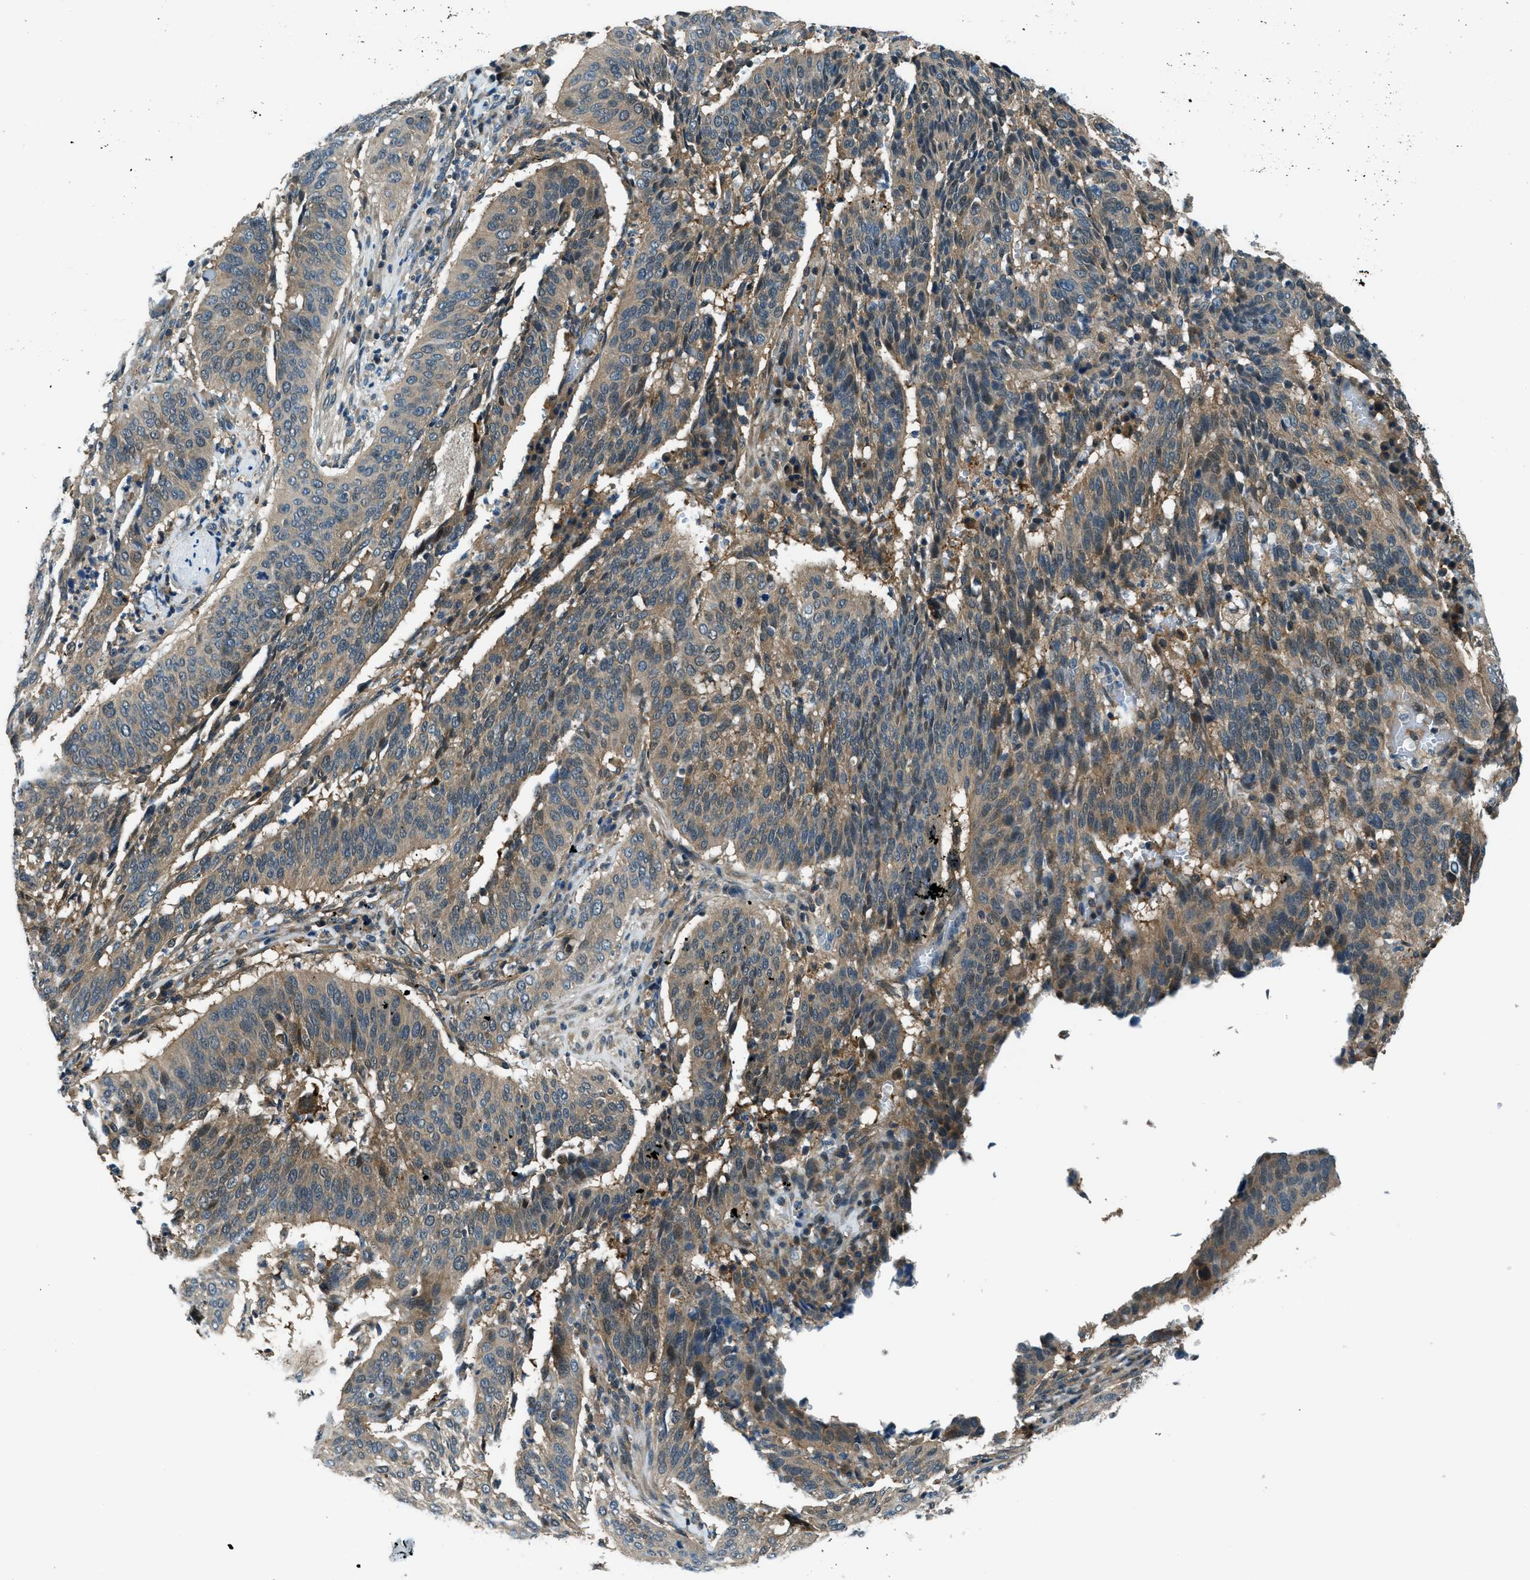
{"staining": {"intensity": "moderate", "quantity": "25%-75%", "location": "cytoplasmic/membranous"}, "tissue": "cervical cancer", "cell_type": "Tumor cells", "image_type": "cancer", "snomed": [{"axis": "morphology", "description": "Normal tissue, NOS"}, {"axis": "morphology", "description": "Squamous cell carcinoma, NOS"}, {"axis": "topography", "description": "Cervix"}], "caption": "The immunohistochemical stain shows moderate cytoplasmic/membranous staining in tumor cells of squamous cell carcinoma (cervical) tissue. (DAB IHC, brown staining for protein, blue staining for nuclei).", "gene": "HEBP2", "patient": {"sex": "female", "age": 39}}